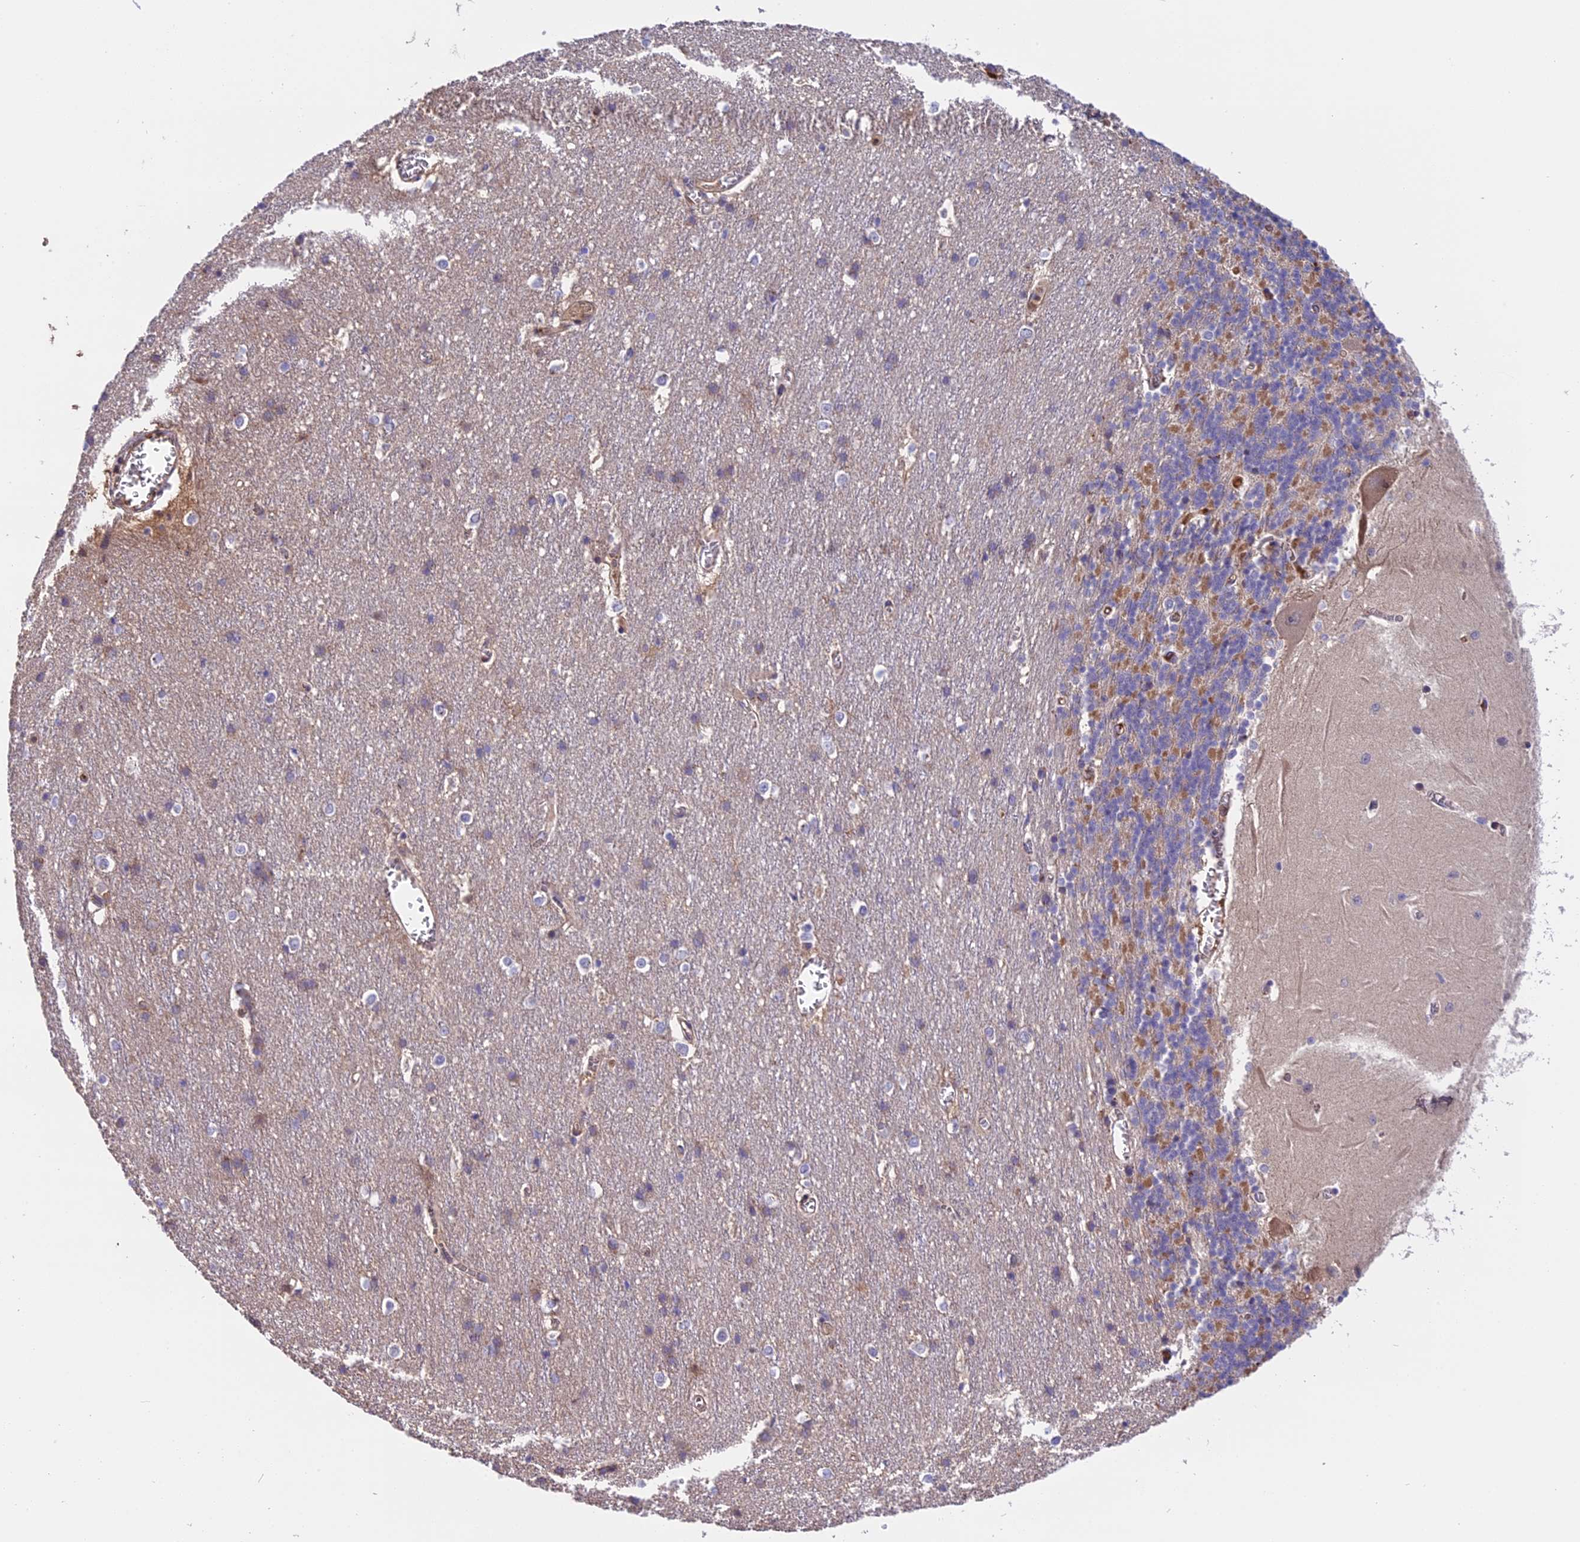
{"staining": {"intensity": "weak", "quantity": "25%-75%", "location": "cytoplasmic/membranous"}, "tissue": "cerebellum", "cell_type": "Cells in granular layer", "image_type": "normal", "snomed": [{"axis": "morphology", "description": "Normal tissue, NOS"}, {"axis": "topography", "description": "Cerebellum"}], "caption": "Immunohistochemical staining of benign cerebellum reveals 25%-75% levels of weak cytoplasmic/membranous protein positivity in approximately 25%-75% of cells in granular layer. (brown staining indicates protein expression, while blue staining denotes nuclei).", "gene": "SETD6", "patient": {"sex": "male", "age": 37}}